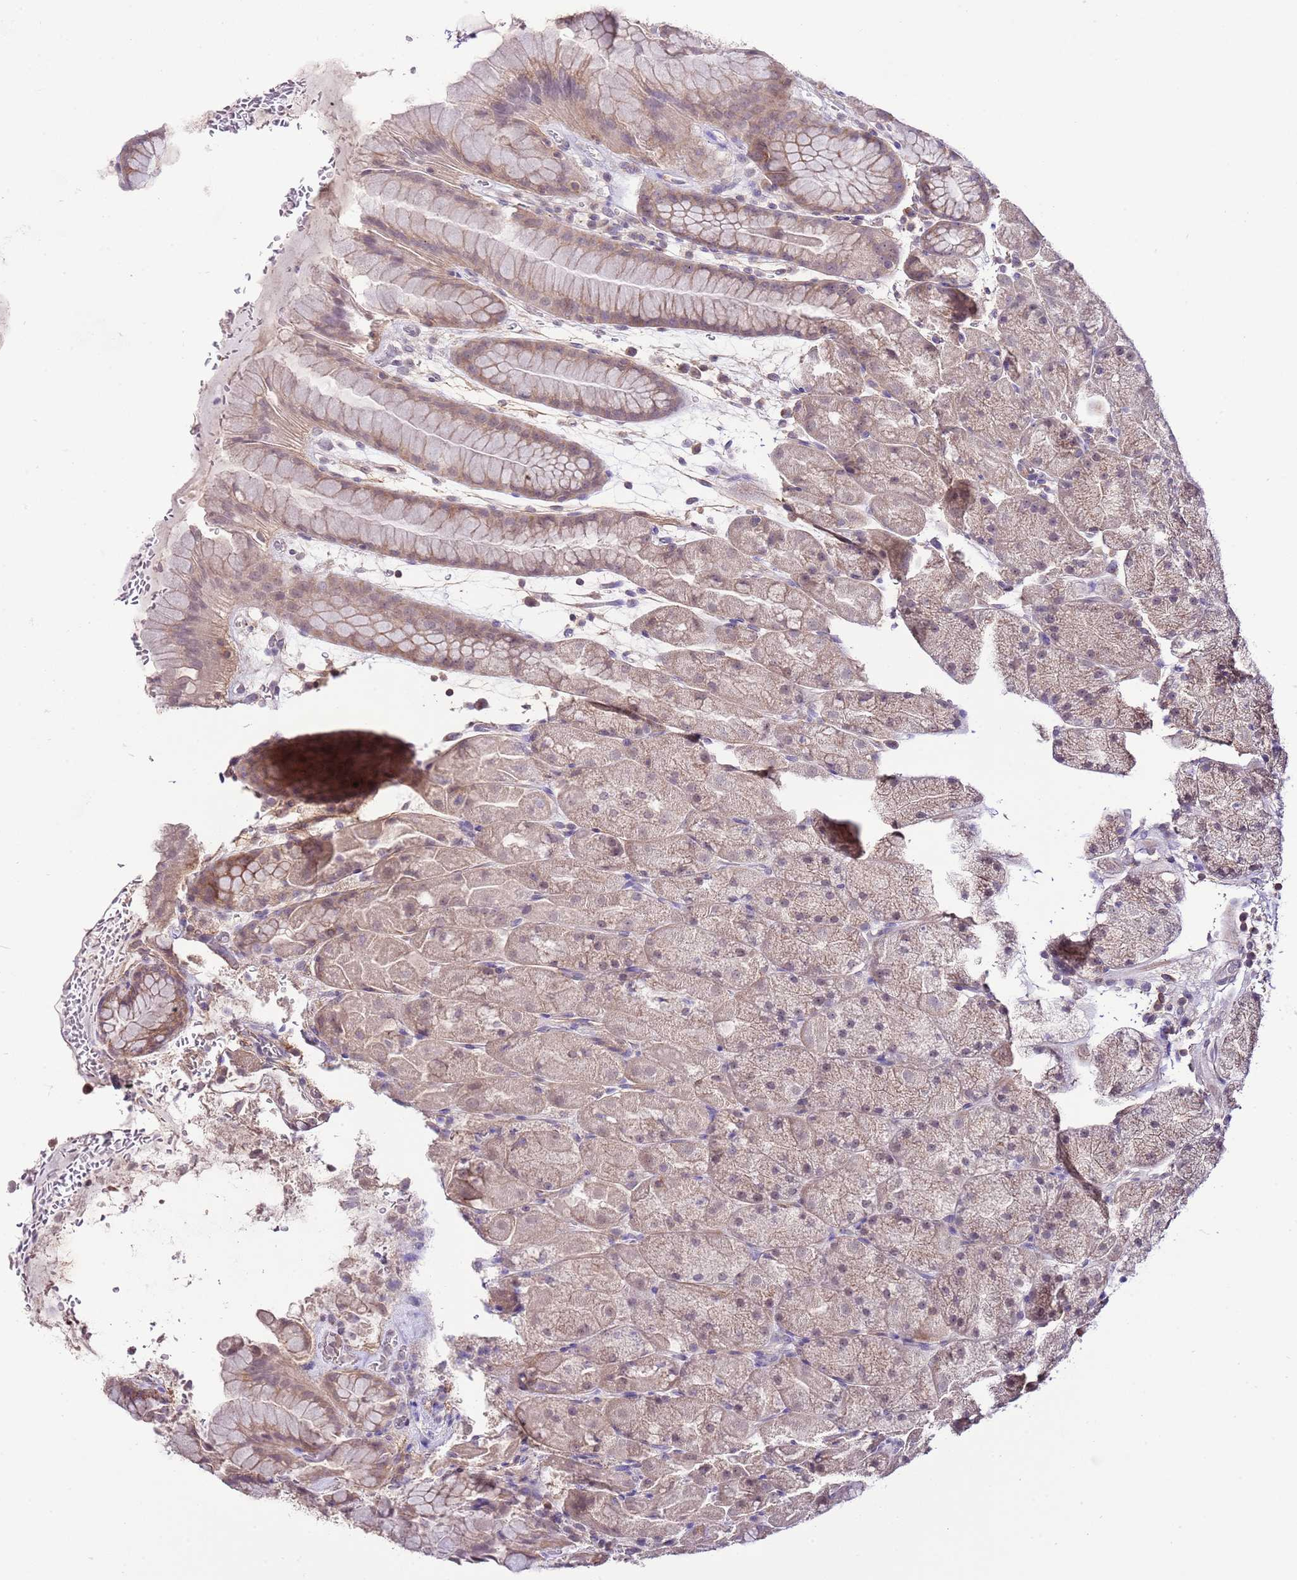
{"staining": {"intensity": "weak", "quantity": ">75%", "location": "cytoplasmic/membranous"}, "tissue": "stomach", "cell_type": "Glandular cells", "image_type": "normal", "snomed": [{"axis": "morphology", "description": "Normal tissue, NOS"}, {"axis": "topography", "description": "Stomach, upper"}, {"axis": "topography", "description": "Stomach, lower"}], "caption": "Weak cytoplasmic/membranous protein positivity is identified in approximately >75% of glandular cells in stomach. (Brightfield microscopy of DAB IHC at high magnification).", "gene": "EFHD1", "patient": {"sex": "male", "age": 67}}